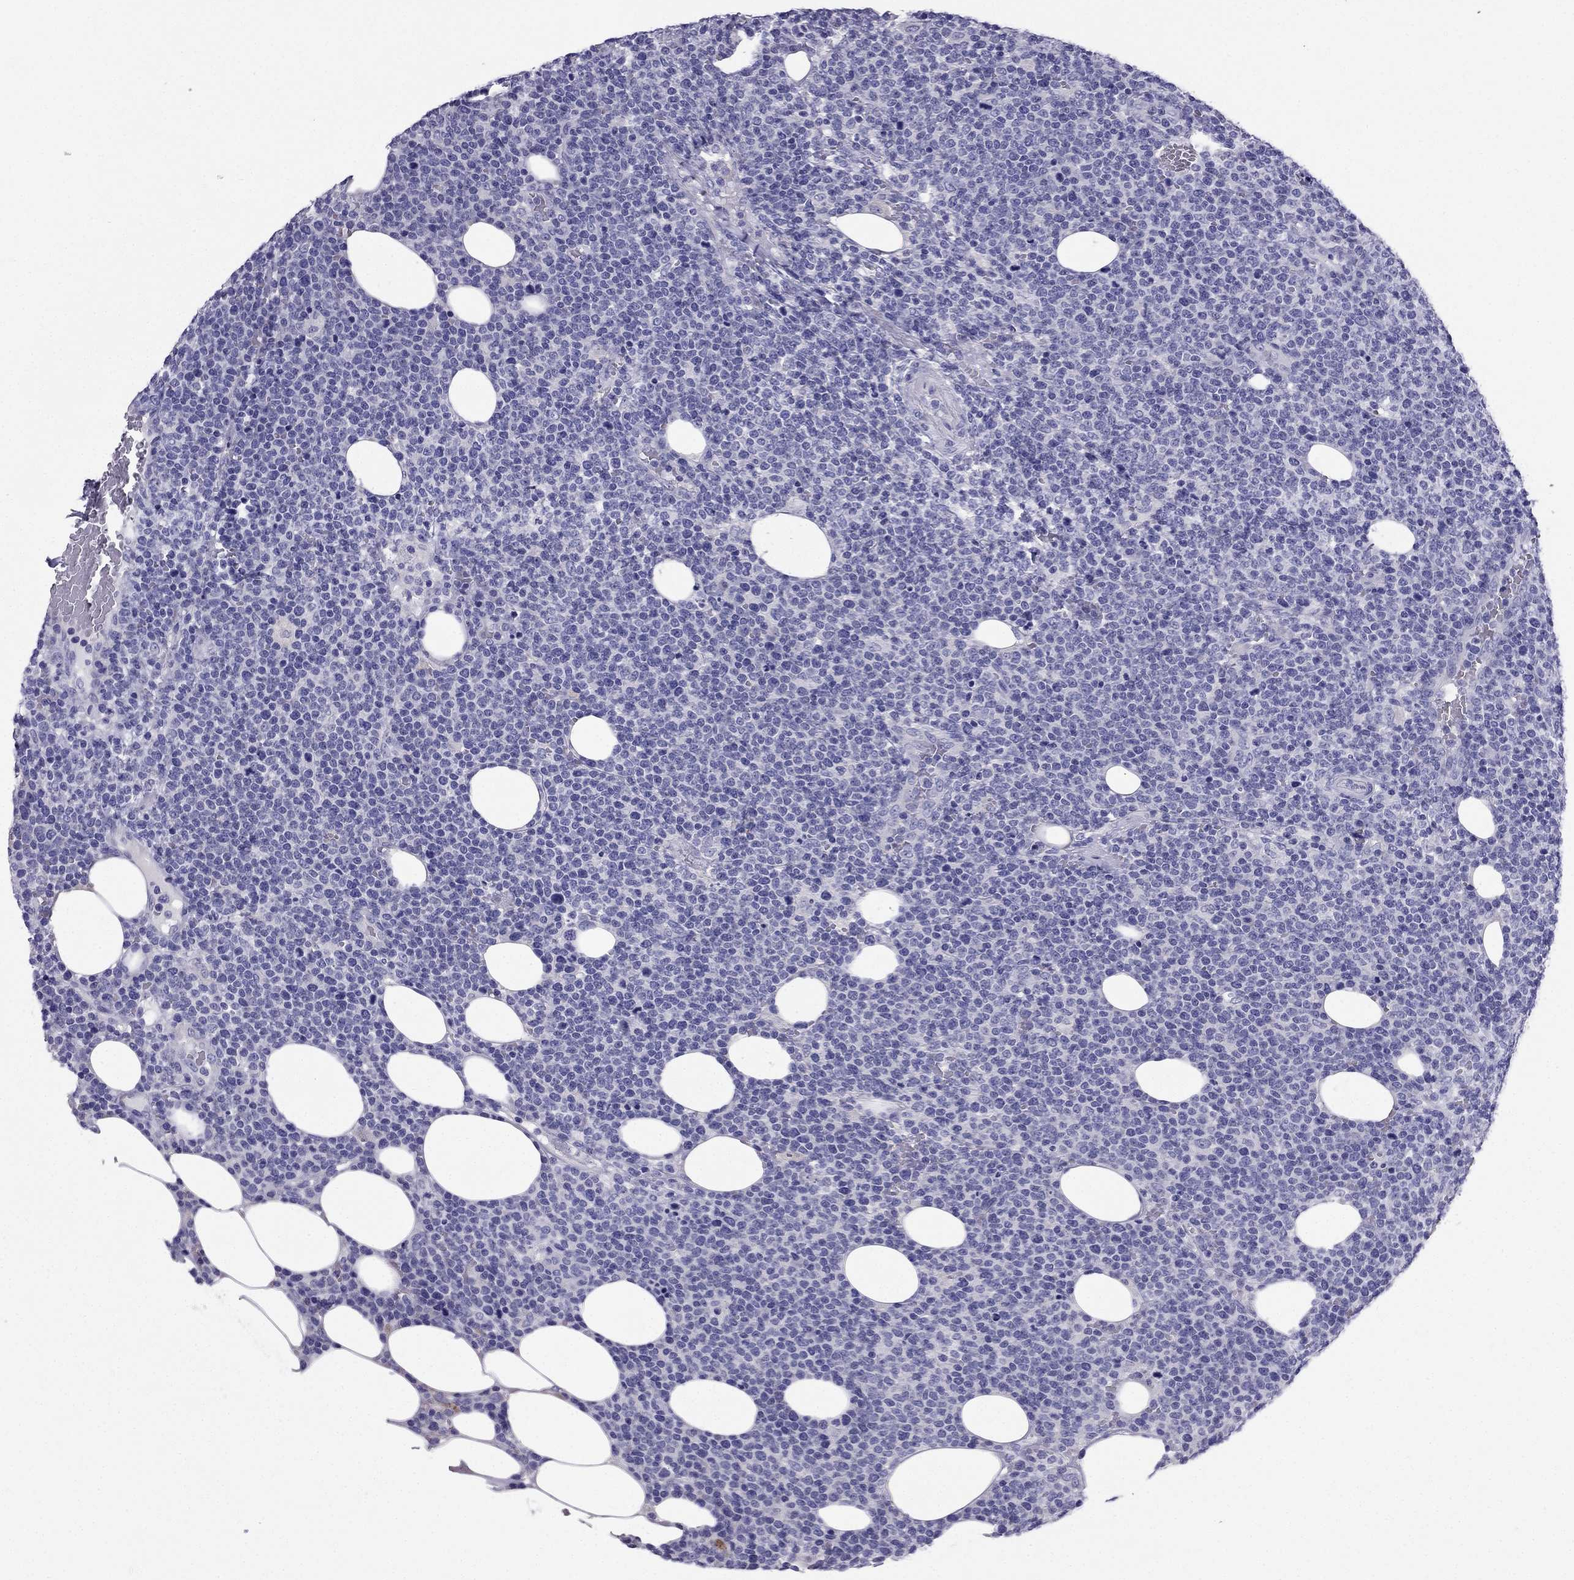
{"staining": {"intensity": "negative", "quantity": "none", "location": "none"}, "tissue": "lymphoma", "cell_type": "Tumor cells", "image_type": "cancer", "snomed": [{"axis": "morphology", "description": "Malignant lymphoma, non-Hodgkin's type, High grade"}, {"axis": "topography", "description": "Lymph node"}], "caption": "Immunohistochemical staining of human lymphoma shows no significant positivity in tumor cells. (Stains: DAB (3,3'-diaminobenzidine) IHC with hematoxylin counter stain, Microscopy: brightfield microscopy at high magnification).", "gene": "PTH", "patient": {"sex": "male", "age": 61}}